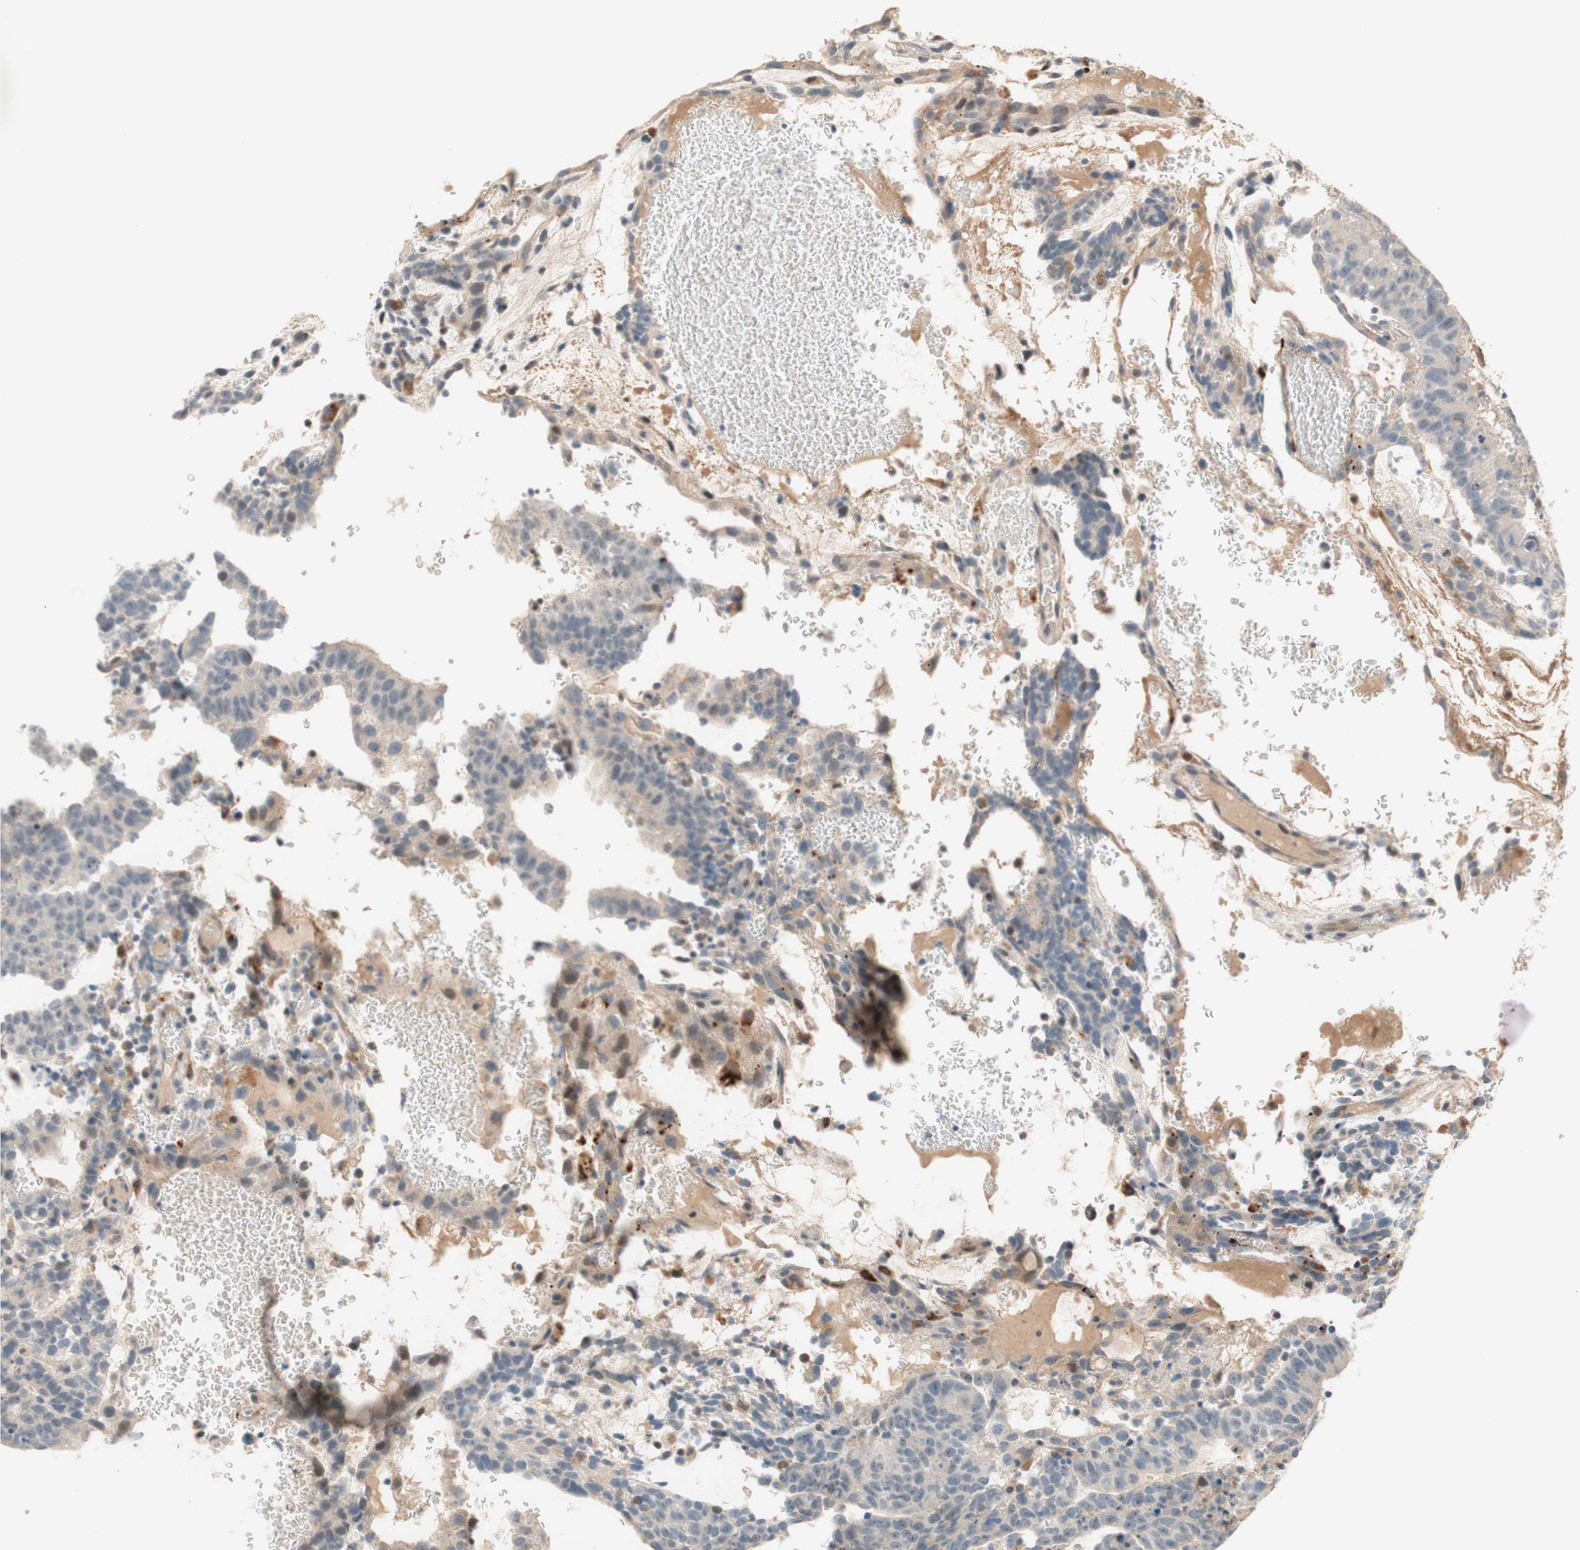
{"staining": {"intensity": "negative", "quantity": "none", "location": "none"}, "tissue": "testis cancer", "cell_type": "Tumor cells", "image_type": "cancer", "snomed": [{"axis": "morphology", "description": "Seminoma, NOS"}, {"axis": "morphology", "description": "Carcinoma, Embryonal, NOS"}, {"axis": "topography", "description": "Testis"}], "caption": "A high-resolution image shows IHC staining of testis embryonal carcinoma, which exhibits no significant expression in tumor cells.", "gene": "PTPN21", "patient": {"sex": "male", "age": 52}}